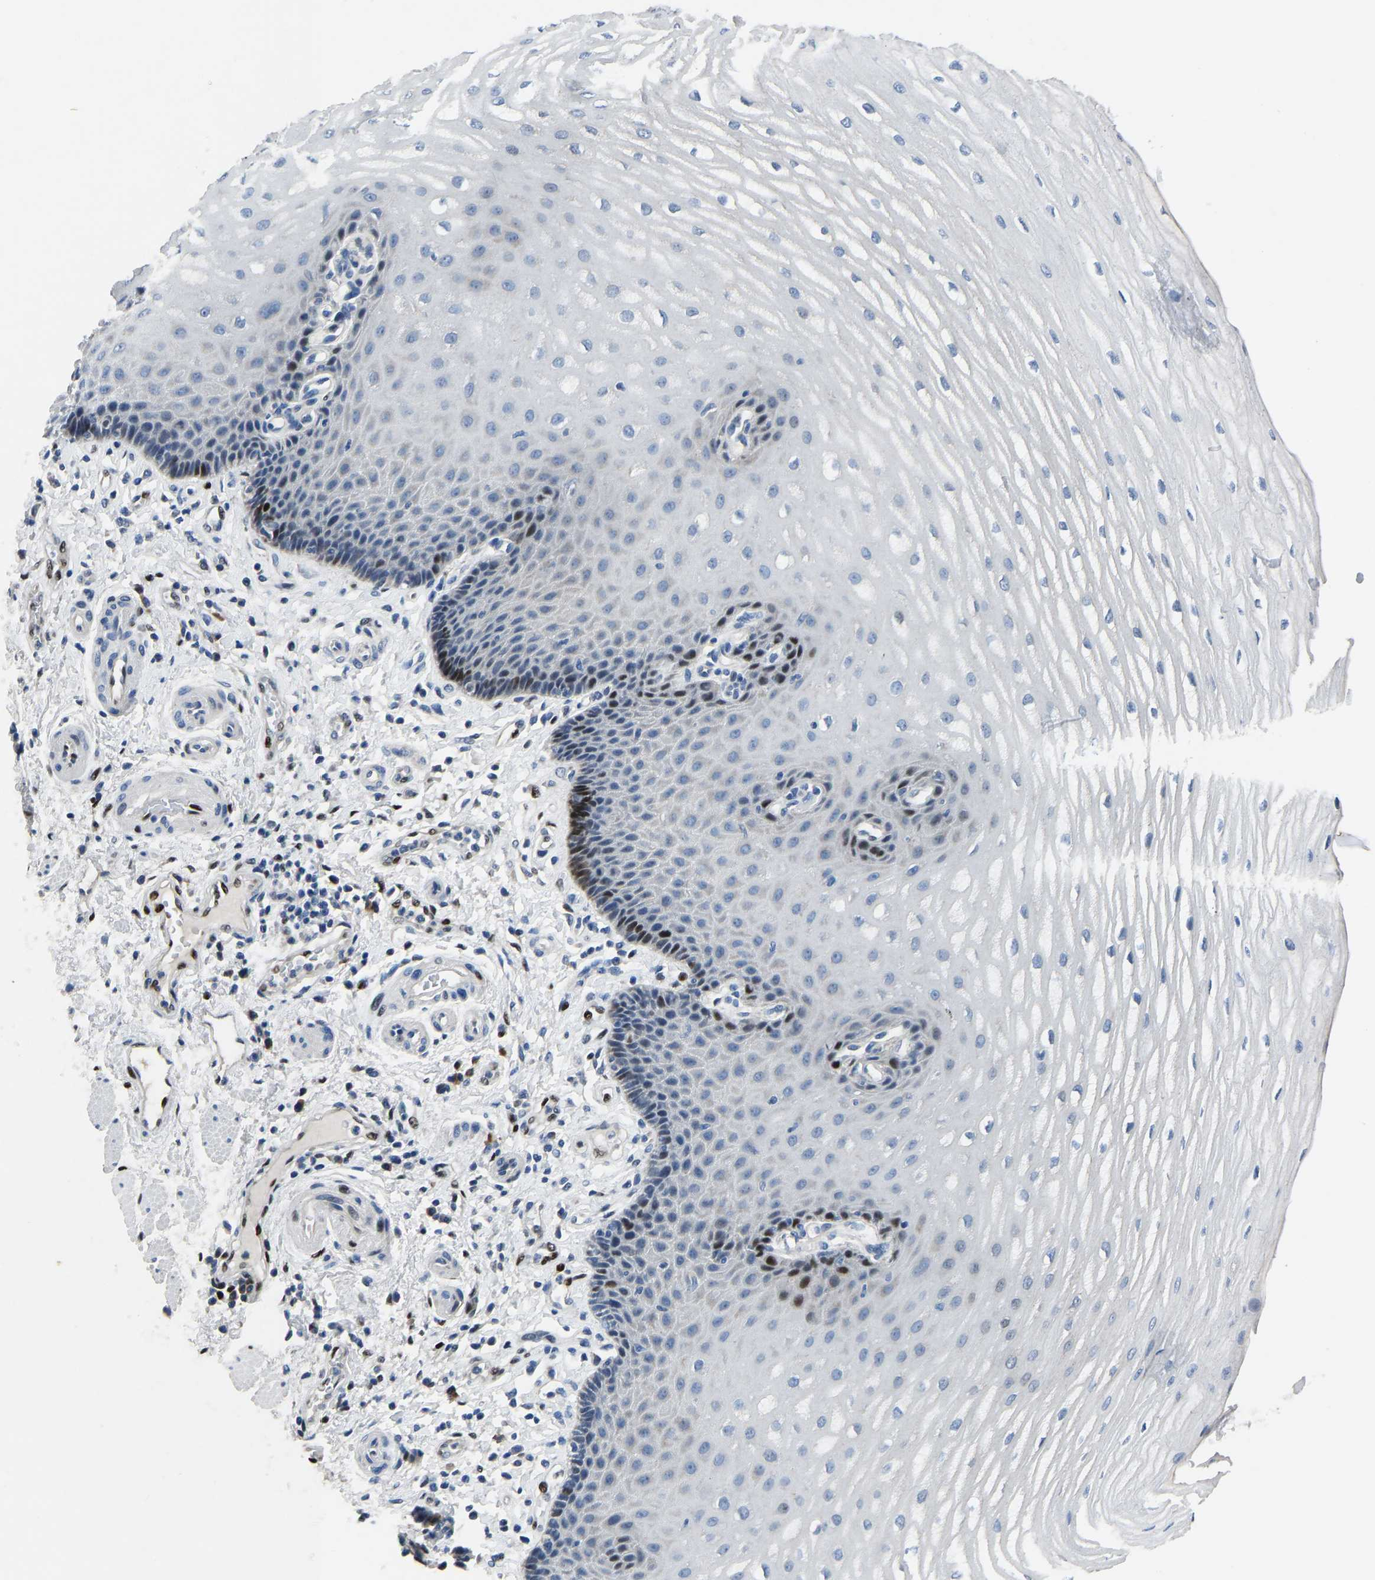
{"staining": {"intensity": "strong", "quantity": "<25%", "location": "nuclear"}, "tissue": "esophagus", "cell_type": "Squamous epithelial cells", "image_type": "normal", "snomed": [{"axis": "morphology", "description": "Normal tissue, NOS"}, {"axis": "topography", "description": "Esophagus"}], "caption": "Squamous epithelial cells show medium levels of strong nuclear expression in about <25% of cells in benign esophagus.", "gene": "EGR1", "patient": {"sex": "male", "age": 54}}